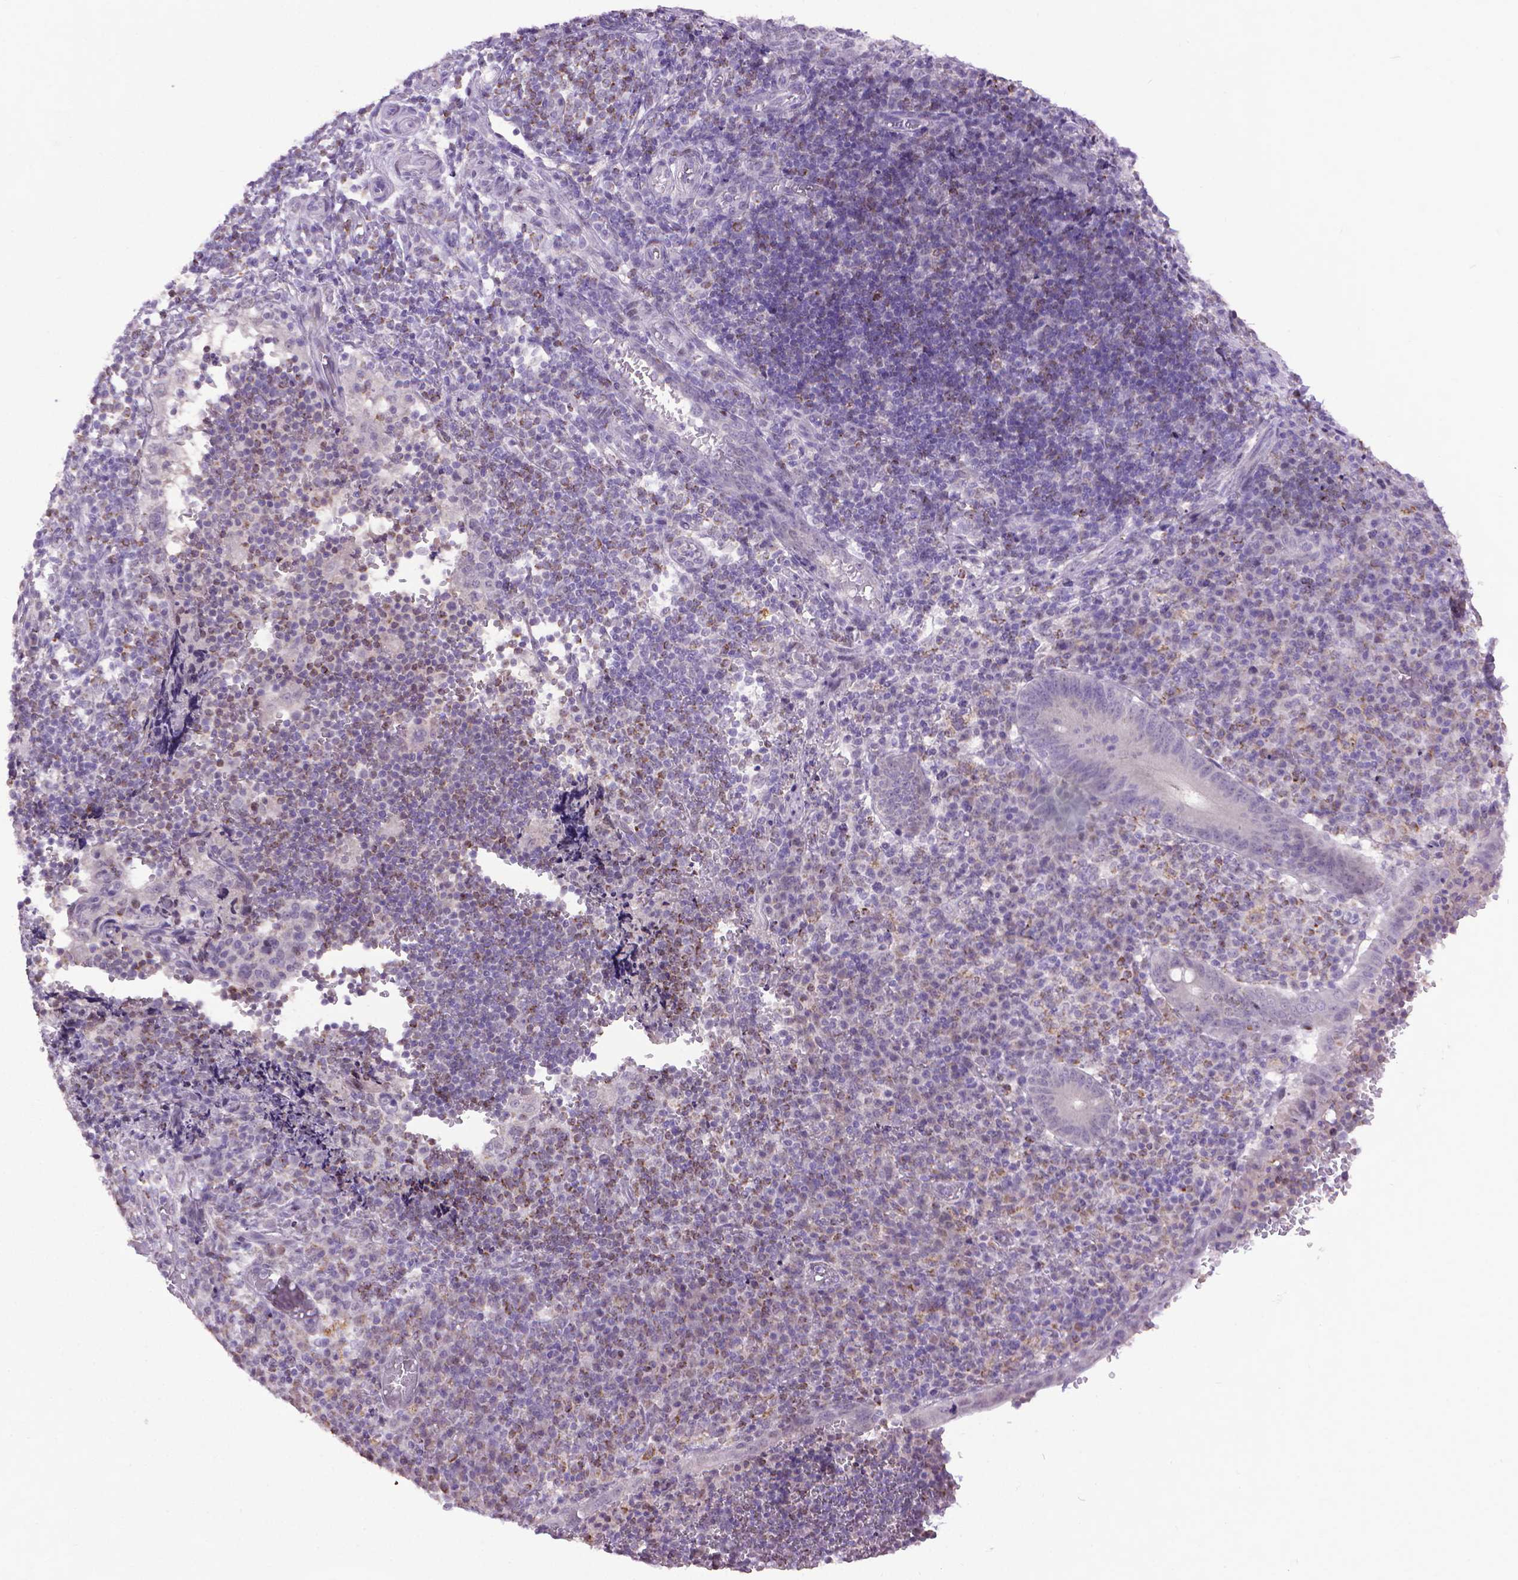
{"staining": {"intensity": "negative", "quantity": "none", "location": "none"}, "tissue": "appendix", "cell_type": "Glandular cells", "image_type": "normal", "snomed": [{"axis": "morphology", "description": "Normal tissue, NOS"}, {"axis": "topography", "description": "Appendix"}], "caption": "Appendix stained for a protein using immunohistochemistry reveals no staining glandular cells.", "gene": "KMO", "patient": {"sex": "male", "age": 18}}